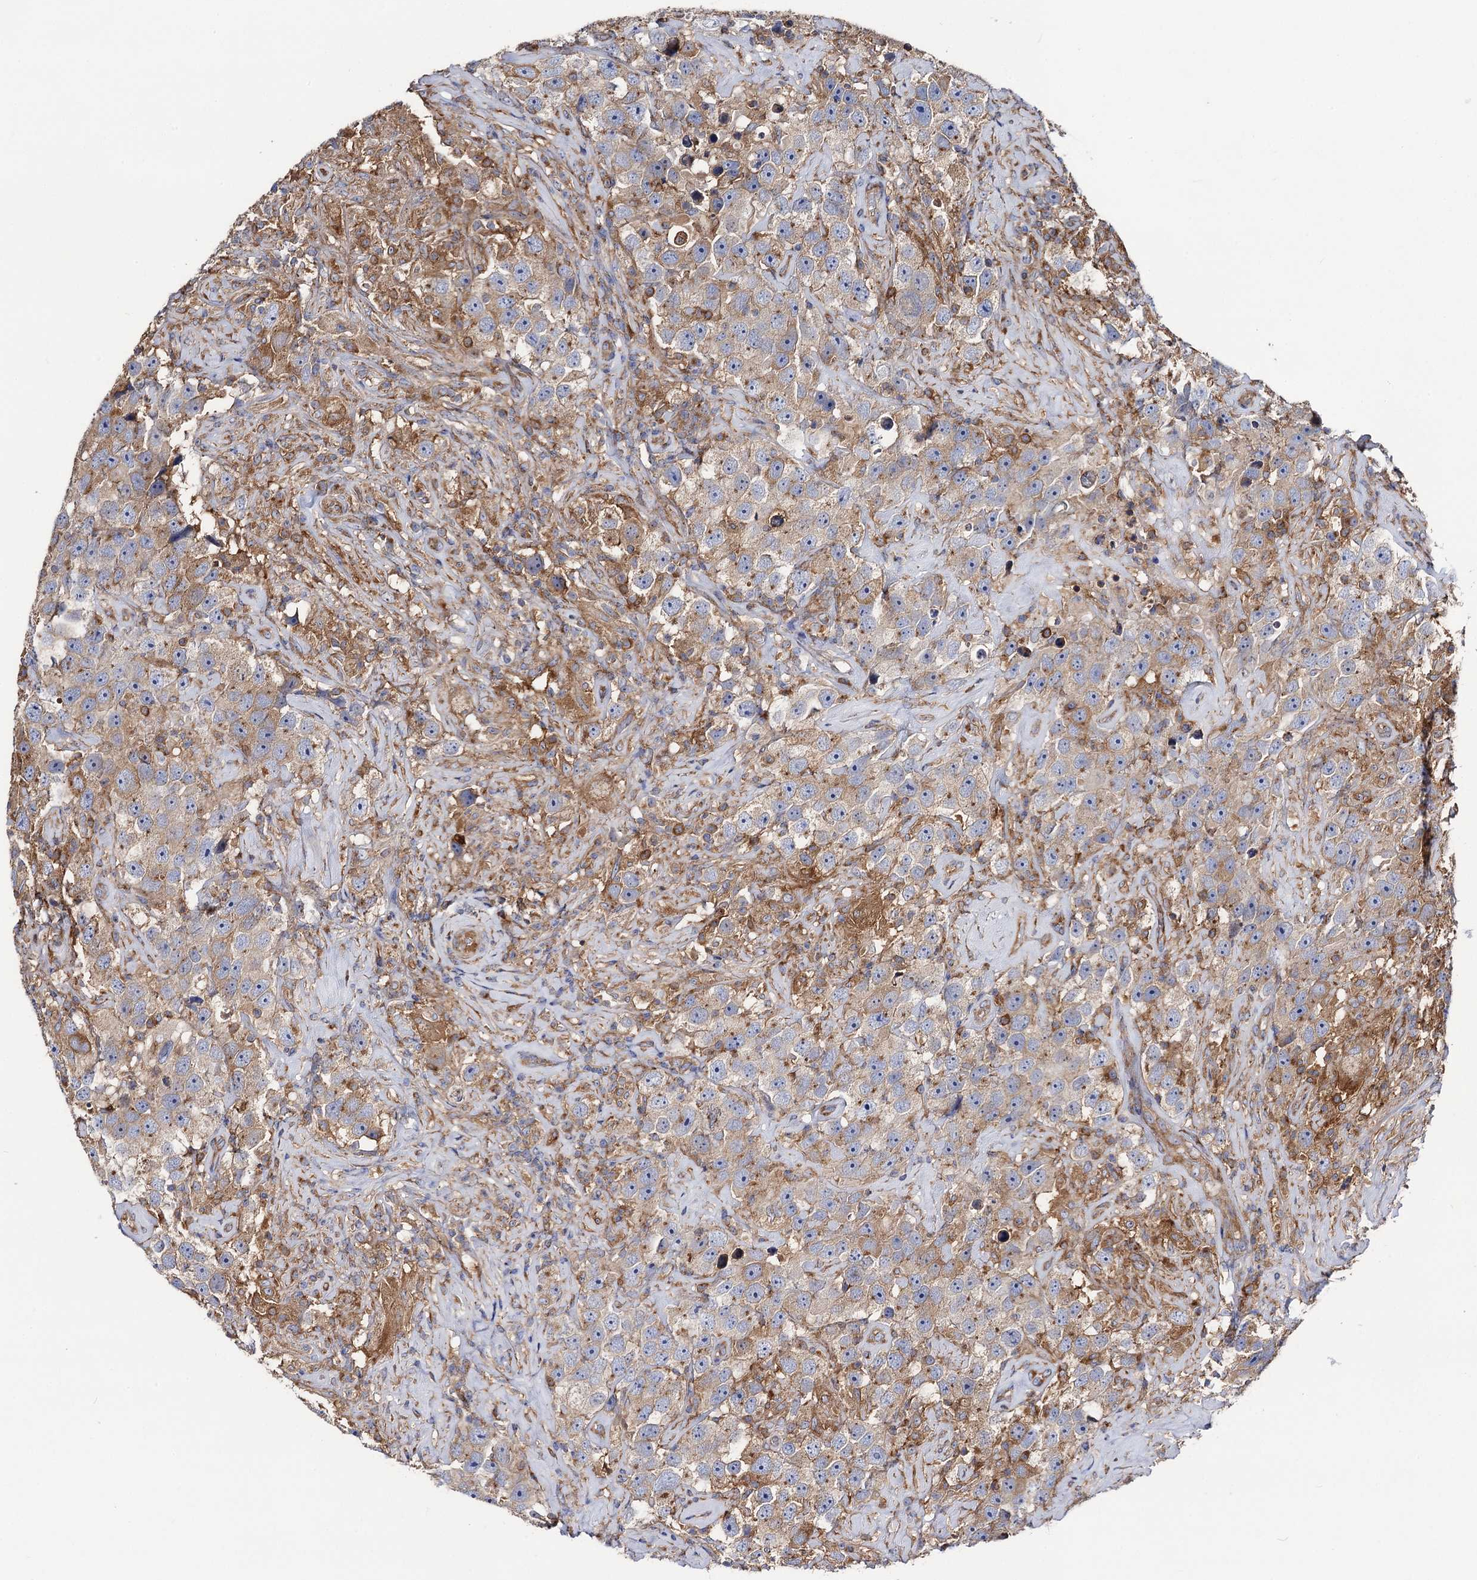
{"staining": {"intensity": "weak", "quantity": "<25%", "location": "cytoplasmic/membranous"}, "tissue": "testis cancer", "cell_type": "Tumor cells", "image_type": "cancer", "snomed": [{"axis": "morphology", "description": "Seminoma, NOS"}, {"axis": "topography", "description": "Testis"}], "caption": "A photomicrograph of human testis seminoma is negative for staining in tumor cells.", "gene": "DYDC1", "patient": {"sex": "male", "age": 49}}